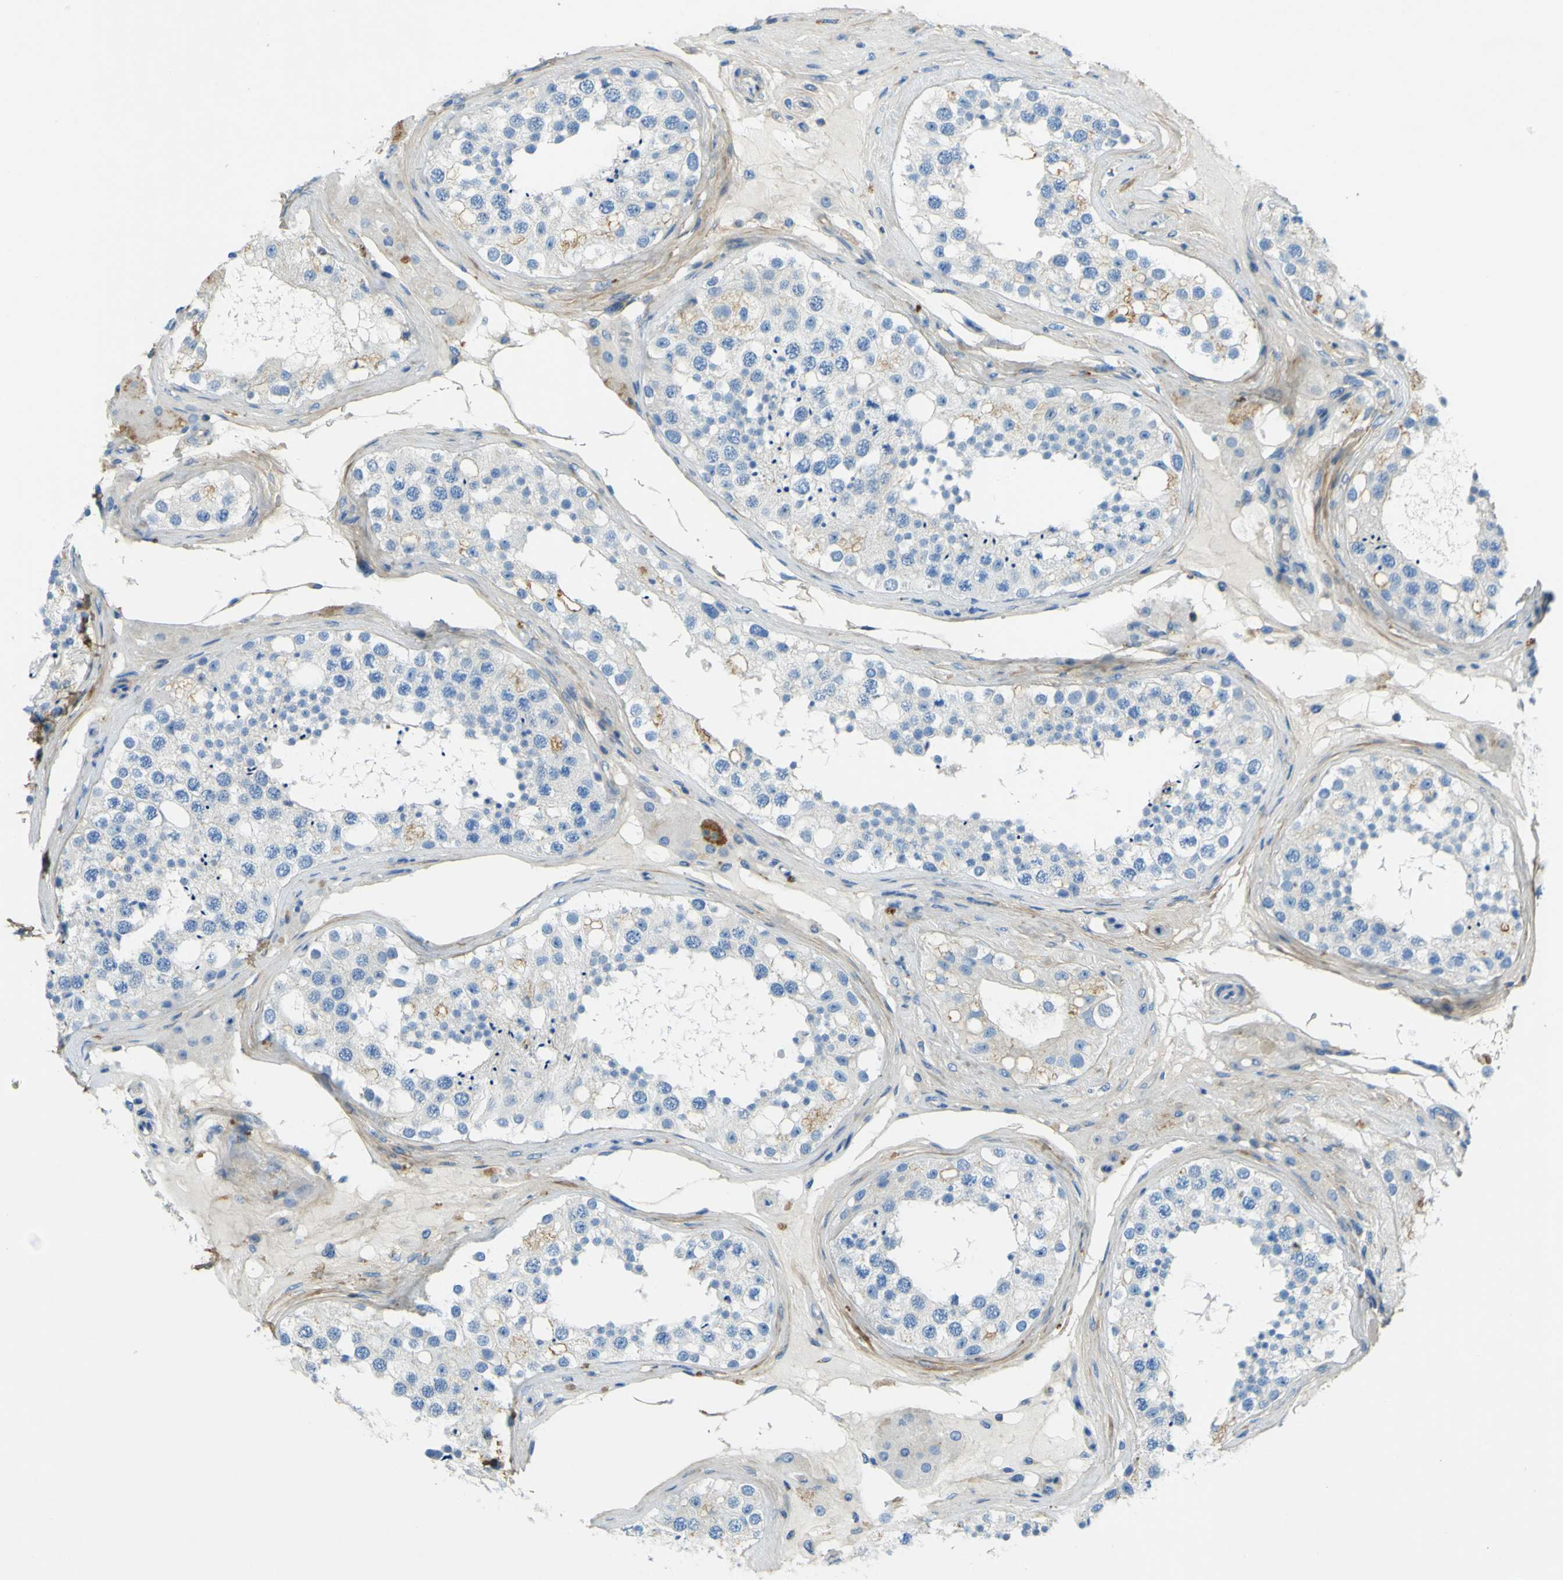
{"staining": {"intensity": "negative", "quantity": "none", "location": "none"}, "tissue": "testis", "cell_type": "Cells in seminiferous ducts", "image_type": "normal", "snomed": [{"axis": "morphology", "description": "Normal tissue, NOS"}, {"axis": "topography", "description": "Testis"}], "caption": "Cells in seminiferous ducts are negative for brown protein staining in normal testis. Brightfield microscopy of immunohistochemistry (IHC) stained with DAB (3,3'-diaminobenzidine) (brown) and hematoxylin (blue), captured at high magnification.", "gene": "OGN", "patient": {"sex": "male", "age": 68}}